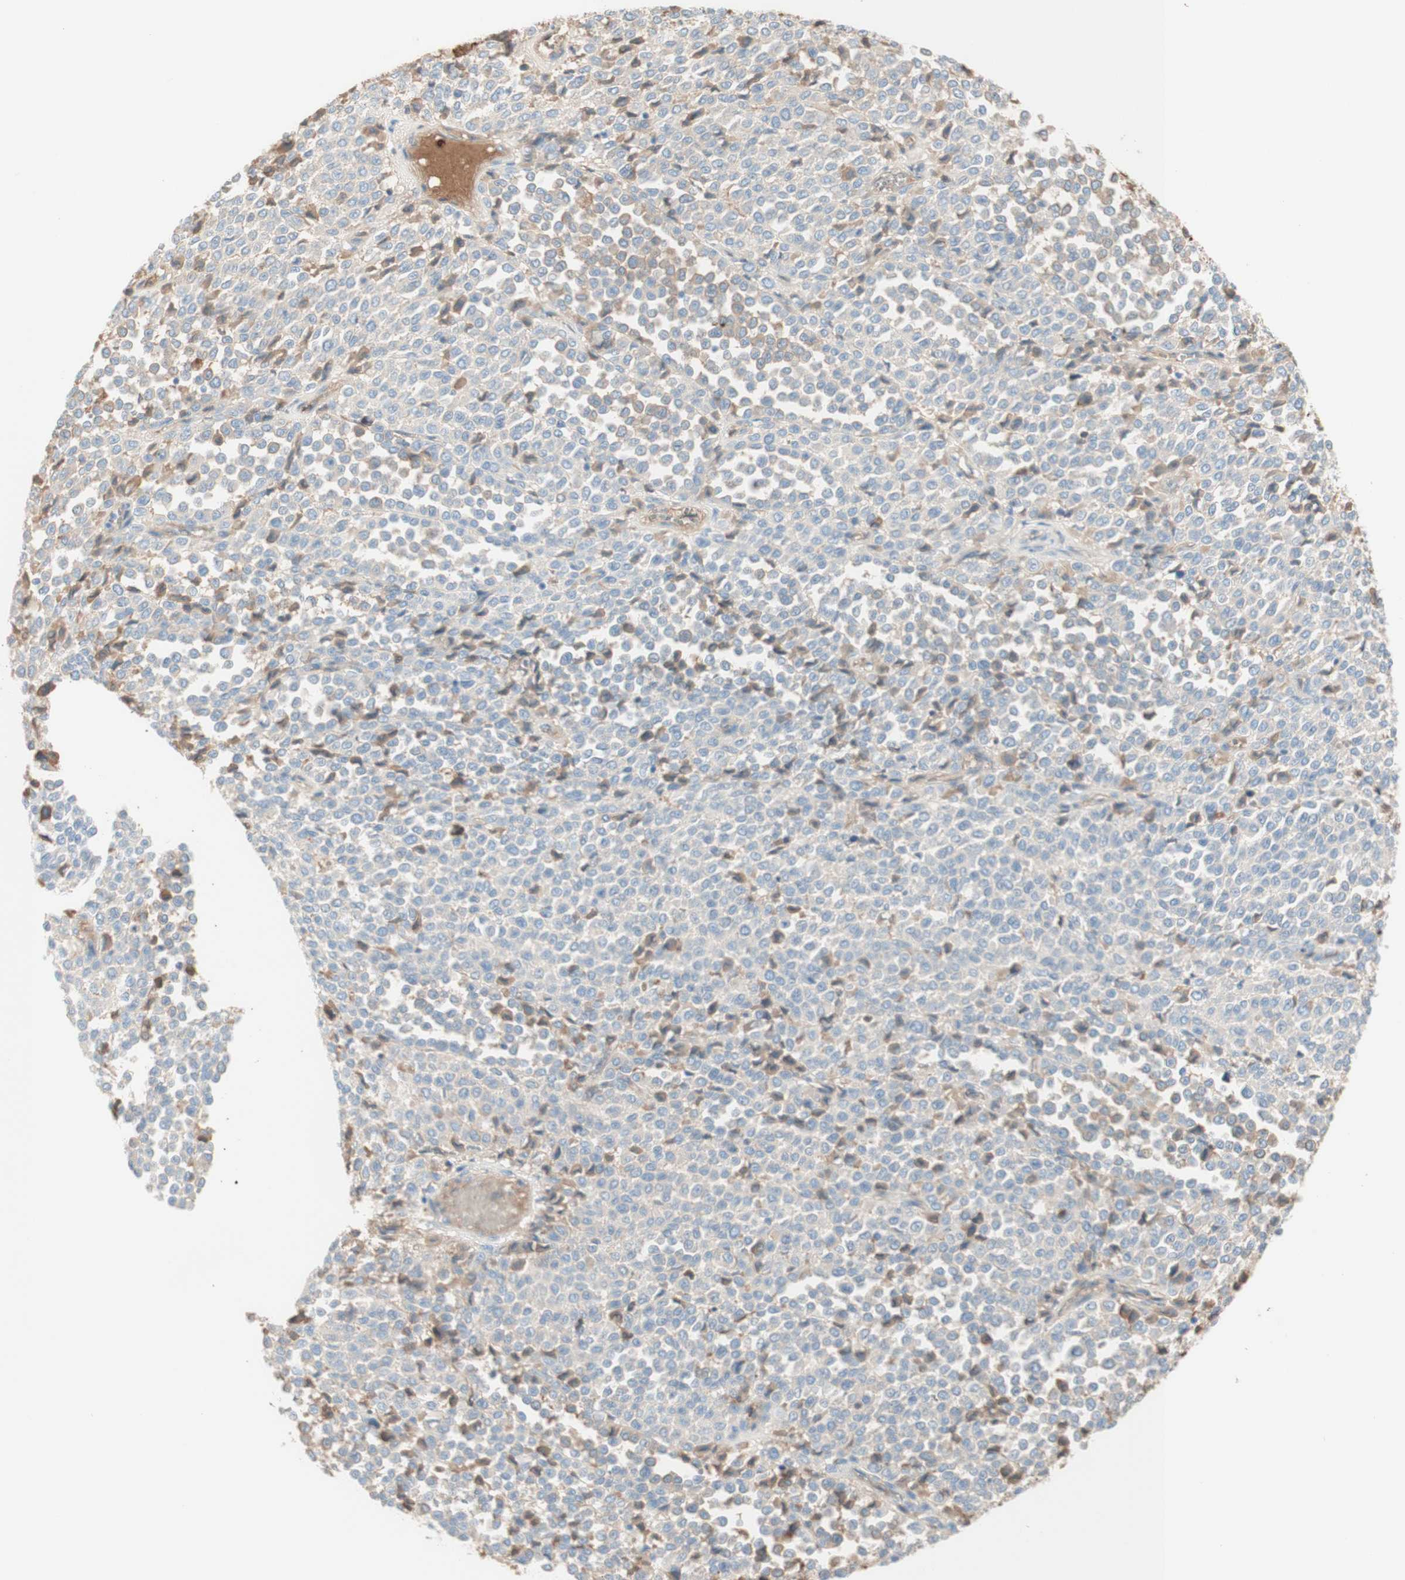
{"staining": {"intensity": "moderate", "quantity": "<25%", "location": "cytoplasmic/membranous"}, "tissue": "melanoma", "cell_type": "Tumor cells", "image_type": "cancer", "snomed": [{"axis": "morphology", "description": "Malignant melanoma, Metastatic site"}, {"axis": "topography", "description": "Pancreas"}], "caption": "Moderate cytoplasmic/membranous expression is seen in about <25% of tumor cells in malignant melanoma (metastatic site). Using DAB (brown) and hematoxylin (blue) stains, captured at high magnification using brightfield microscopy.", "gene": "KNG1", "patient": {"sex": "female", "age": 30}}